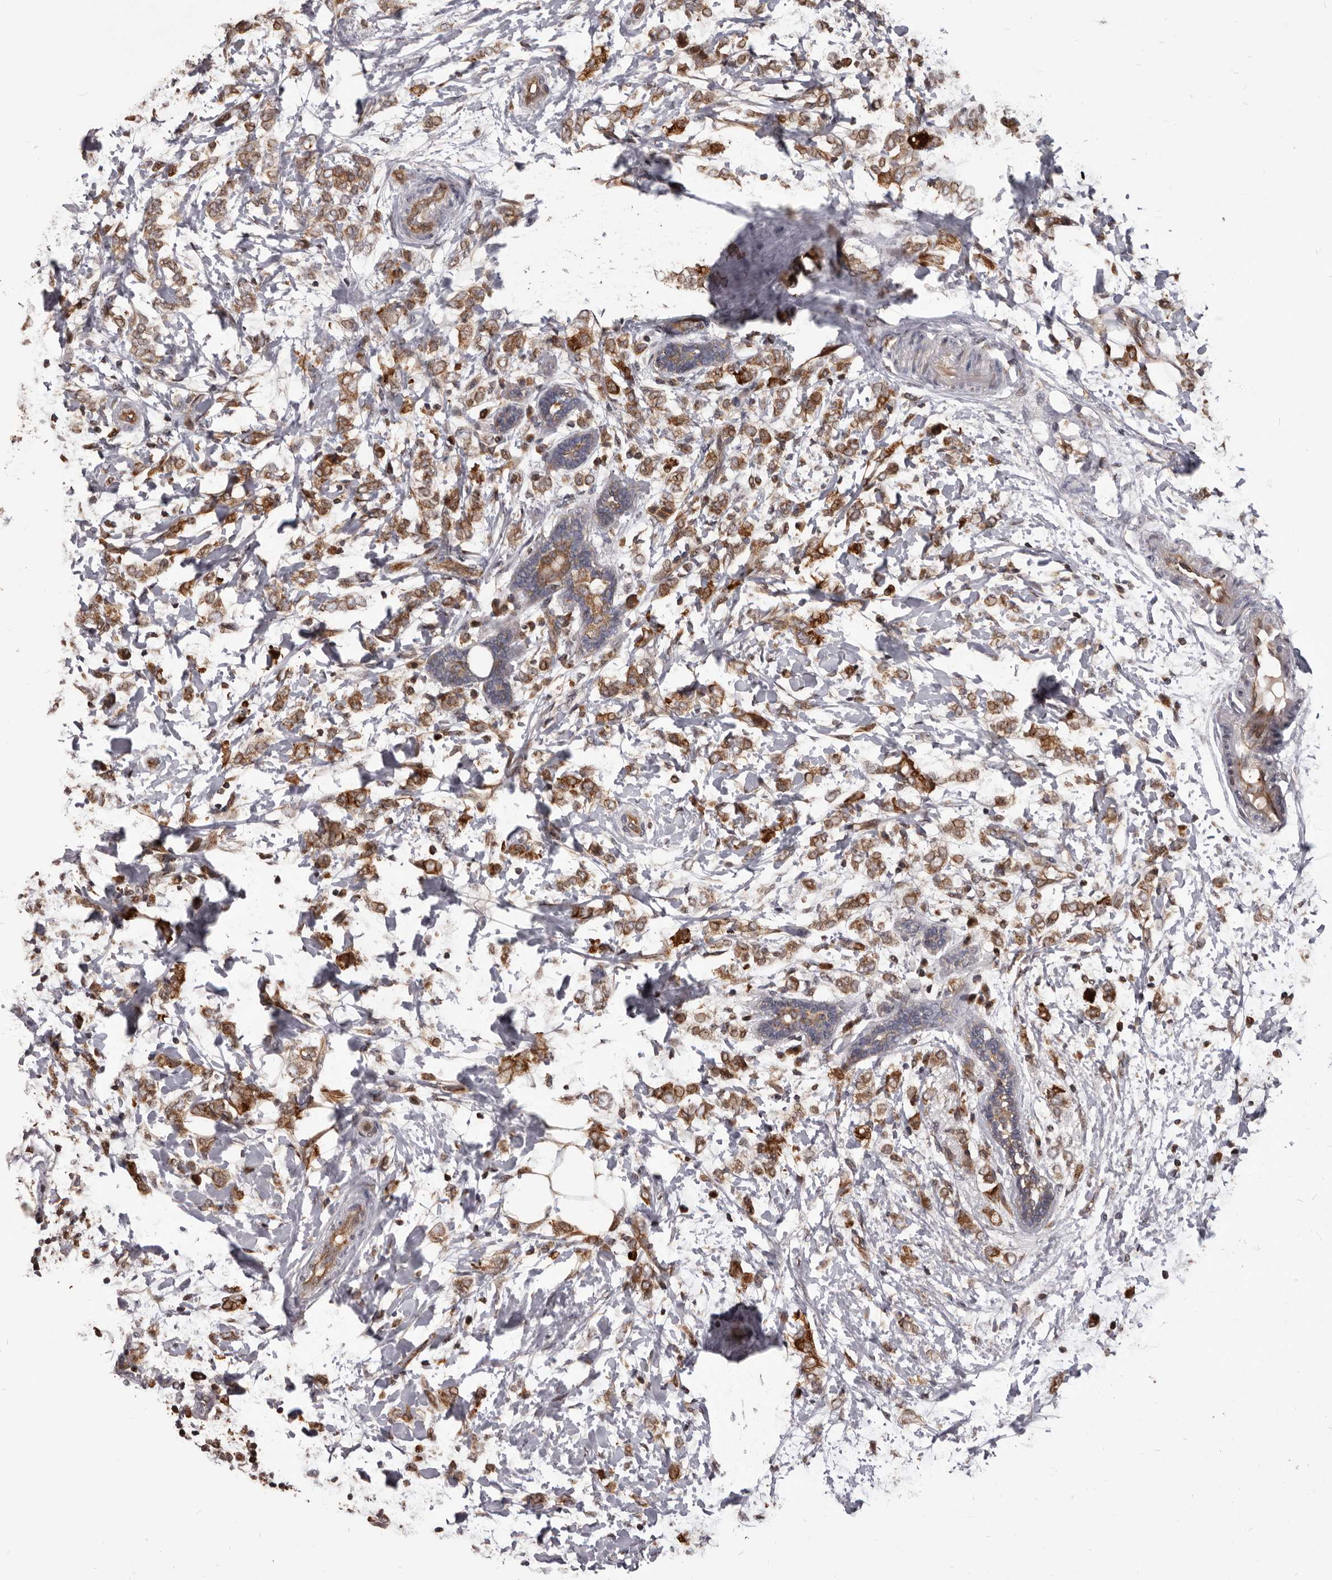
{"staining": {"intensity": "moderate", "quantity": ">75%", "location": "cytoplasmic/membranous"}, "tissue": "breast cancer", "cell_type": "Tumor cells", "image_type": "cancer", "snomed": [{"axis": "morphology", "description": "Normal tissue, NOS"}, {"axis": "morphology", "description": "Lobular carcinoma"}, {"axis": "topography", "description": "Breast"}], "caption": "Immunohistochemical staining of human breast cancer (lobular carcinoma) exhibits medium levels of moderate cytoplasmic/membranous positivity in approximately >75% of tumor cells. Nuclei are stained in blue.", "gene": "MAP3K14", "patient": {"sex": "female", "age": 47}}